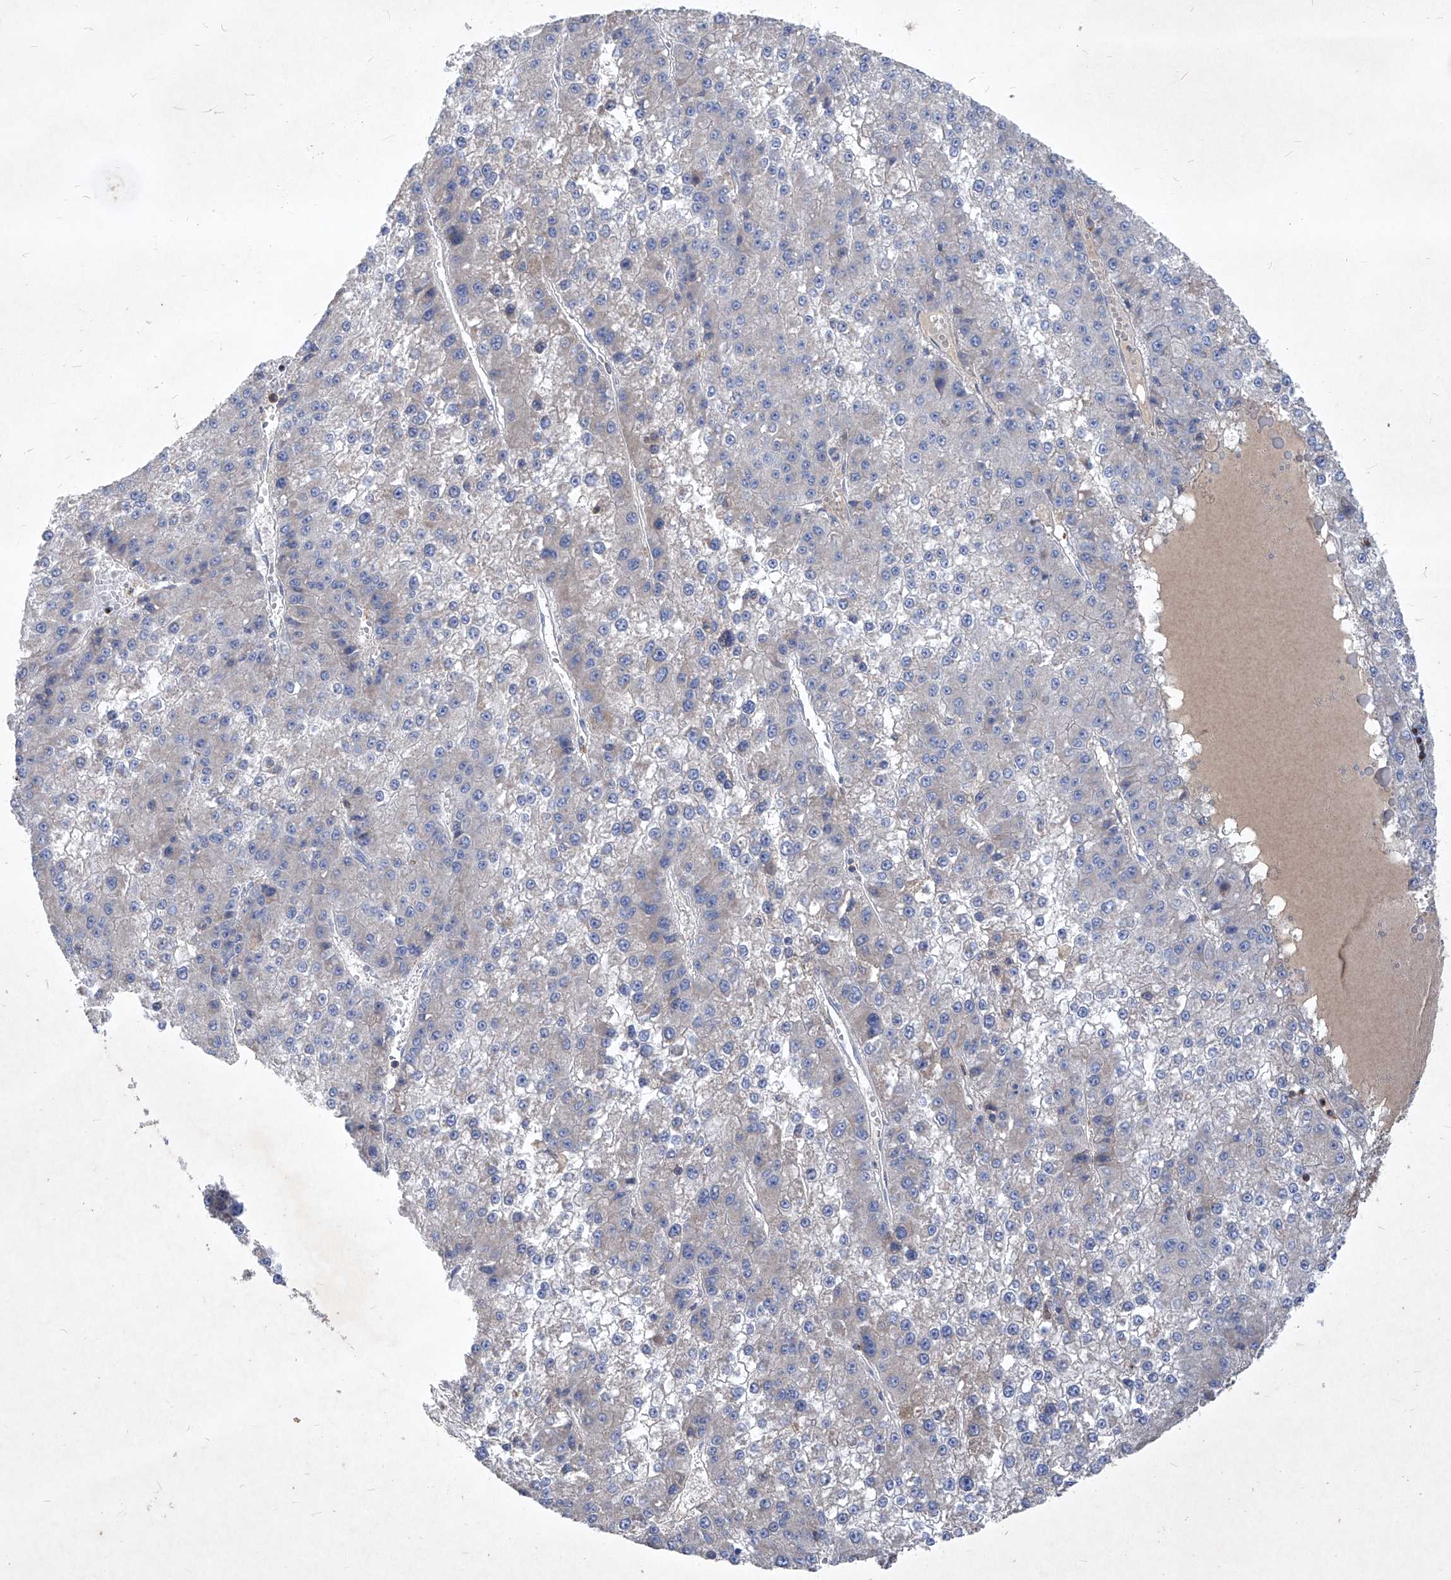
{"staining": {"intensity": "negative", "quantity": "none", "location": "none"}, "tissue": "liver cancer", "cell_type": "Tumor cells", "image_type": "cancer", "snomed": [{"axis": "morphology", "description": "Carcinoma, Hepatocellular, NOS"}, {"axis": "topography", "description": "Liver"}], "caption": "This is an immunohistochemistry histopathology image of human liver hepatocellular carcinoma. There is no staining in tumor cells.", "gene": "EPHA8", "patient": {"sex": "female", "age": 73}}